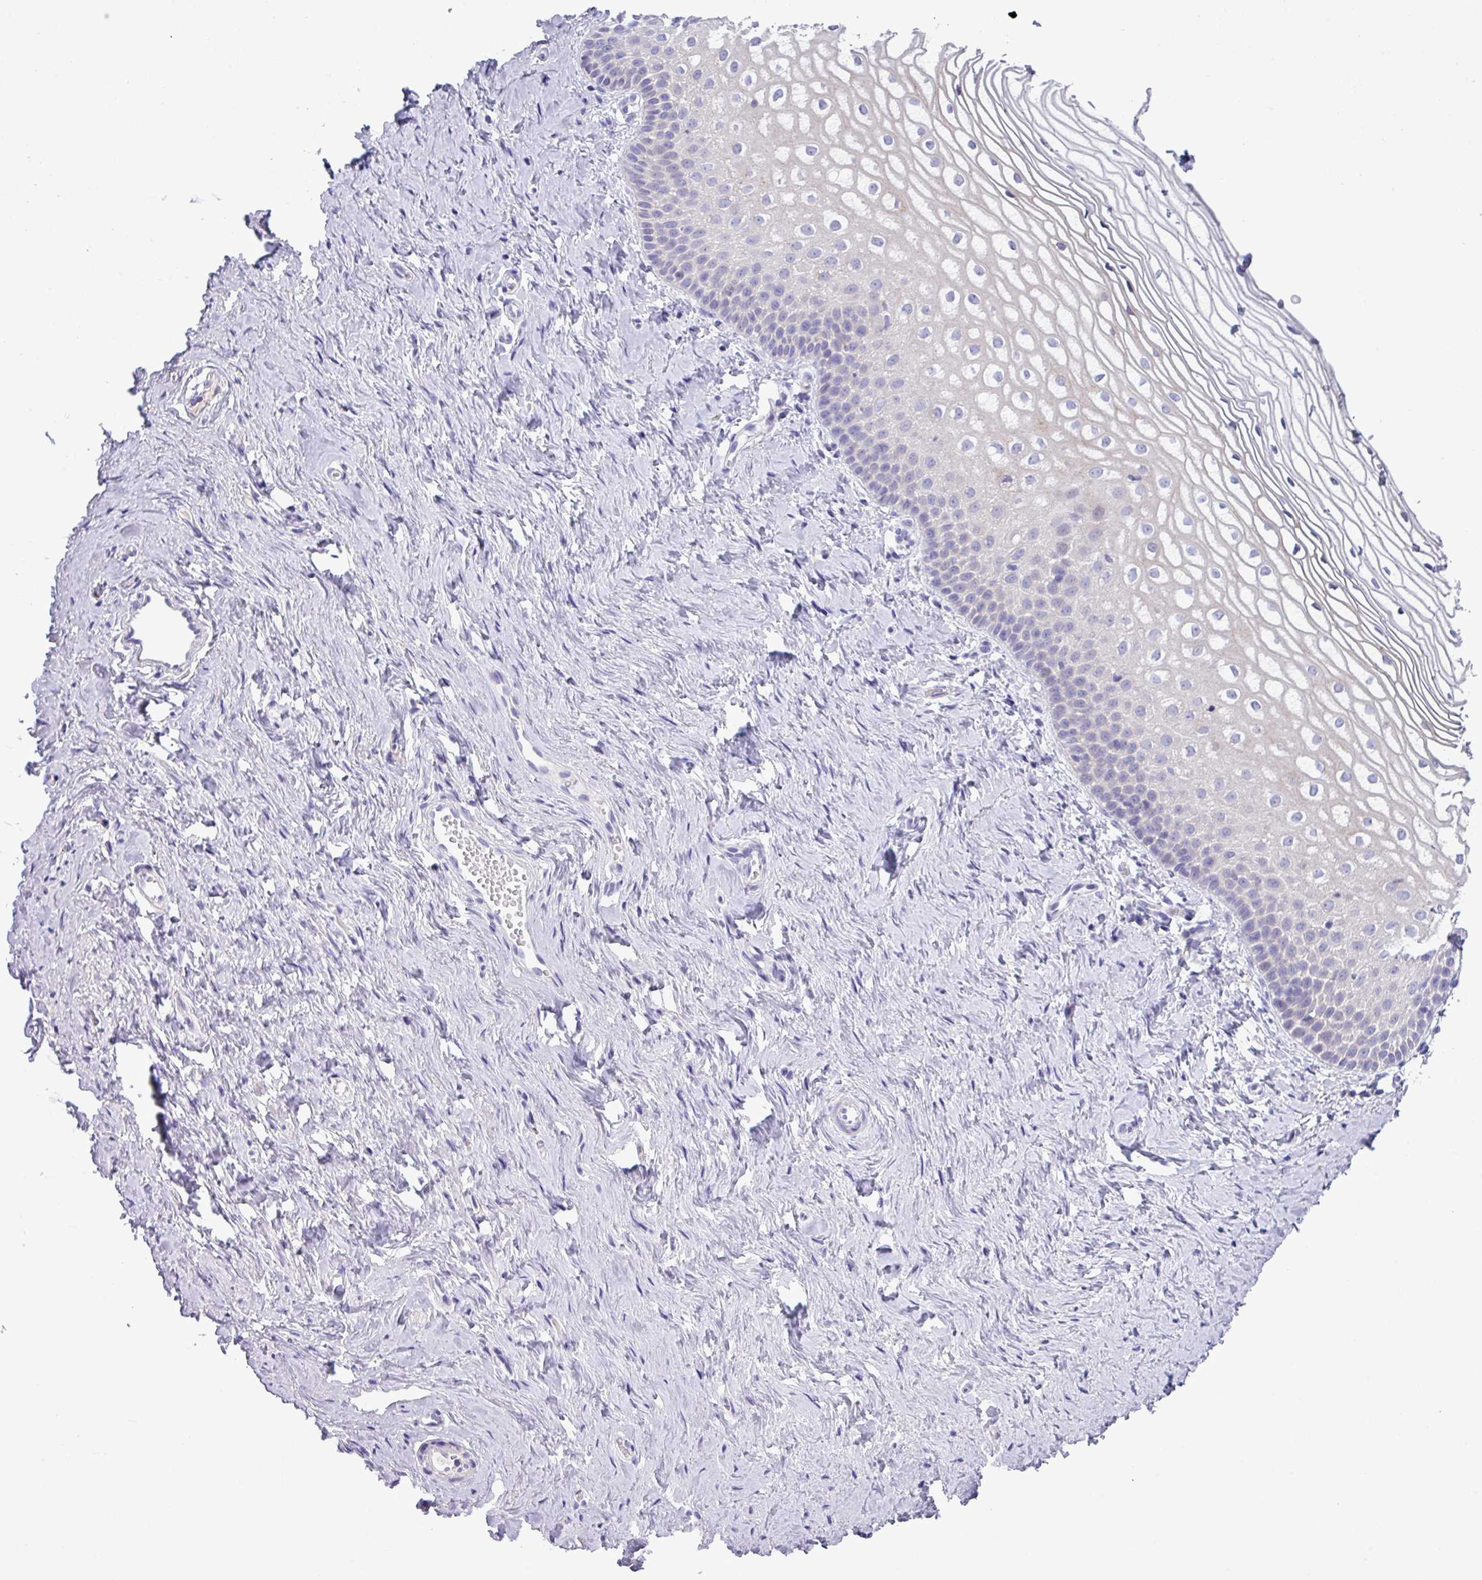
{"staining": {"intensity": "negative", "quantity": "none", "location": "none"}, "tissue": "vagina", "cell_type": "Squamous epithelial cells", "image_type": "normal", "snomed": [{"axis": "morphology", "description": "Normal tissue, NOS"}, {"axis": "topography", "description": "Vagina"}], "caption": "IHC image of benign human vagina stained for a protein (brown), which demonstrates no expression in squamous epithelial cells.", "gene": "TNFSF12", "patient": {"sex": "female", "age": 56}}